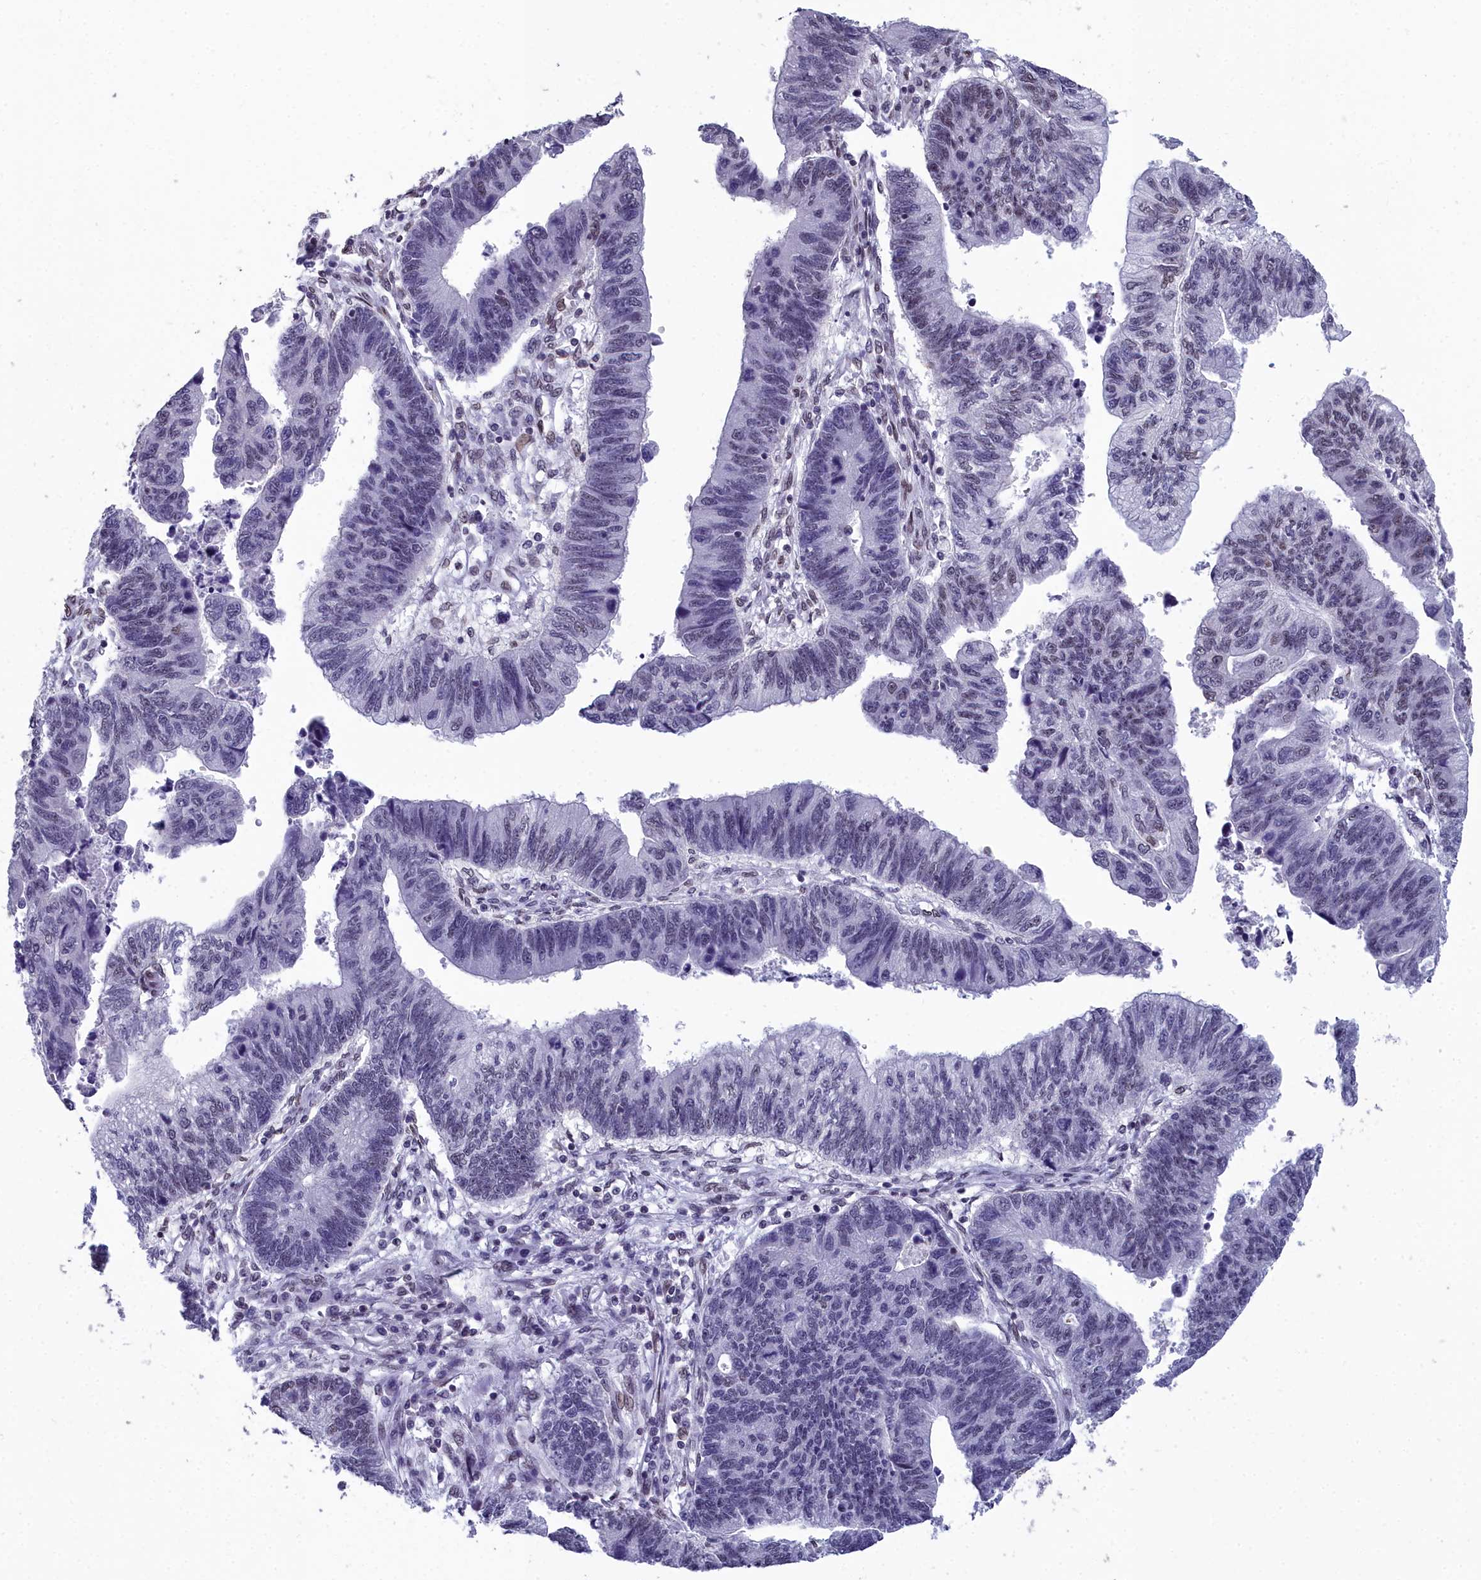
{"staining": {"intensity": "moderate", "quantity": "<25%", "location": "nuclear"}, "tissue": "stomach cancer", "cell_type": "Tumor cells", "image_type": "cancer", "snomed": [{"axis": "morphology", "description": "Adenocarcinoma, NOS"}, {"axis": "topography", "description": "Stomach"}], "caption": "This photomicrograph displays immunohistochemistry (IHC) staining of stomach adenocarcinoma, with low moderate nuclear expression in approximately <25% of tumor cells.", "gene": "CCDC97", "patient": {"sex": "male", "age": 59}}